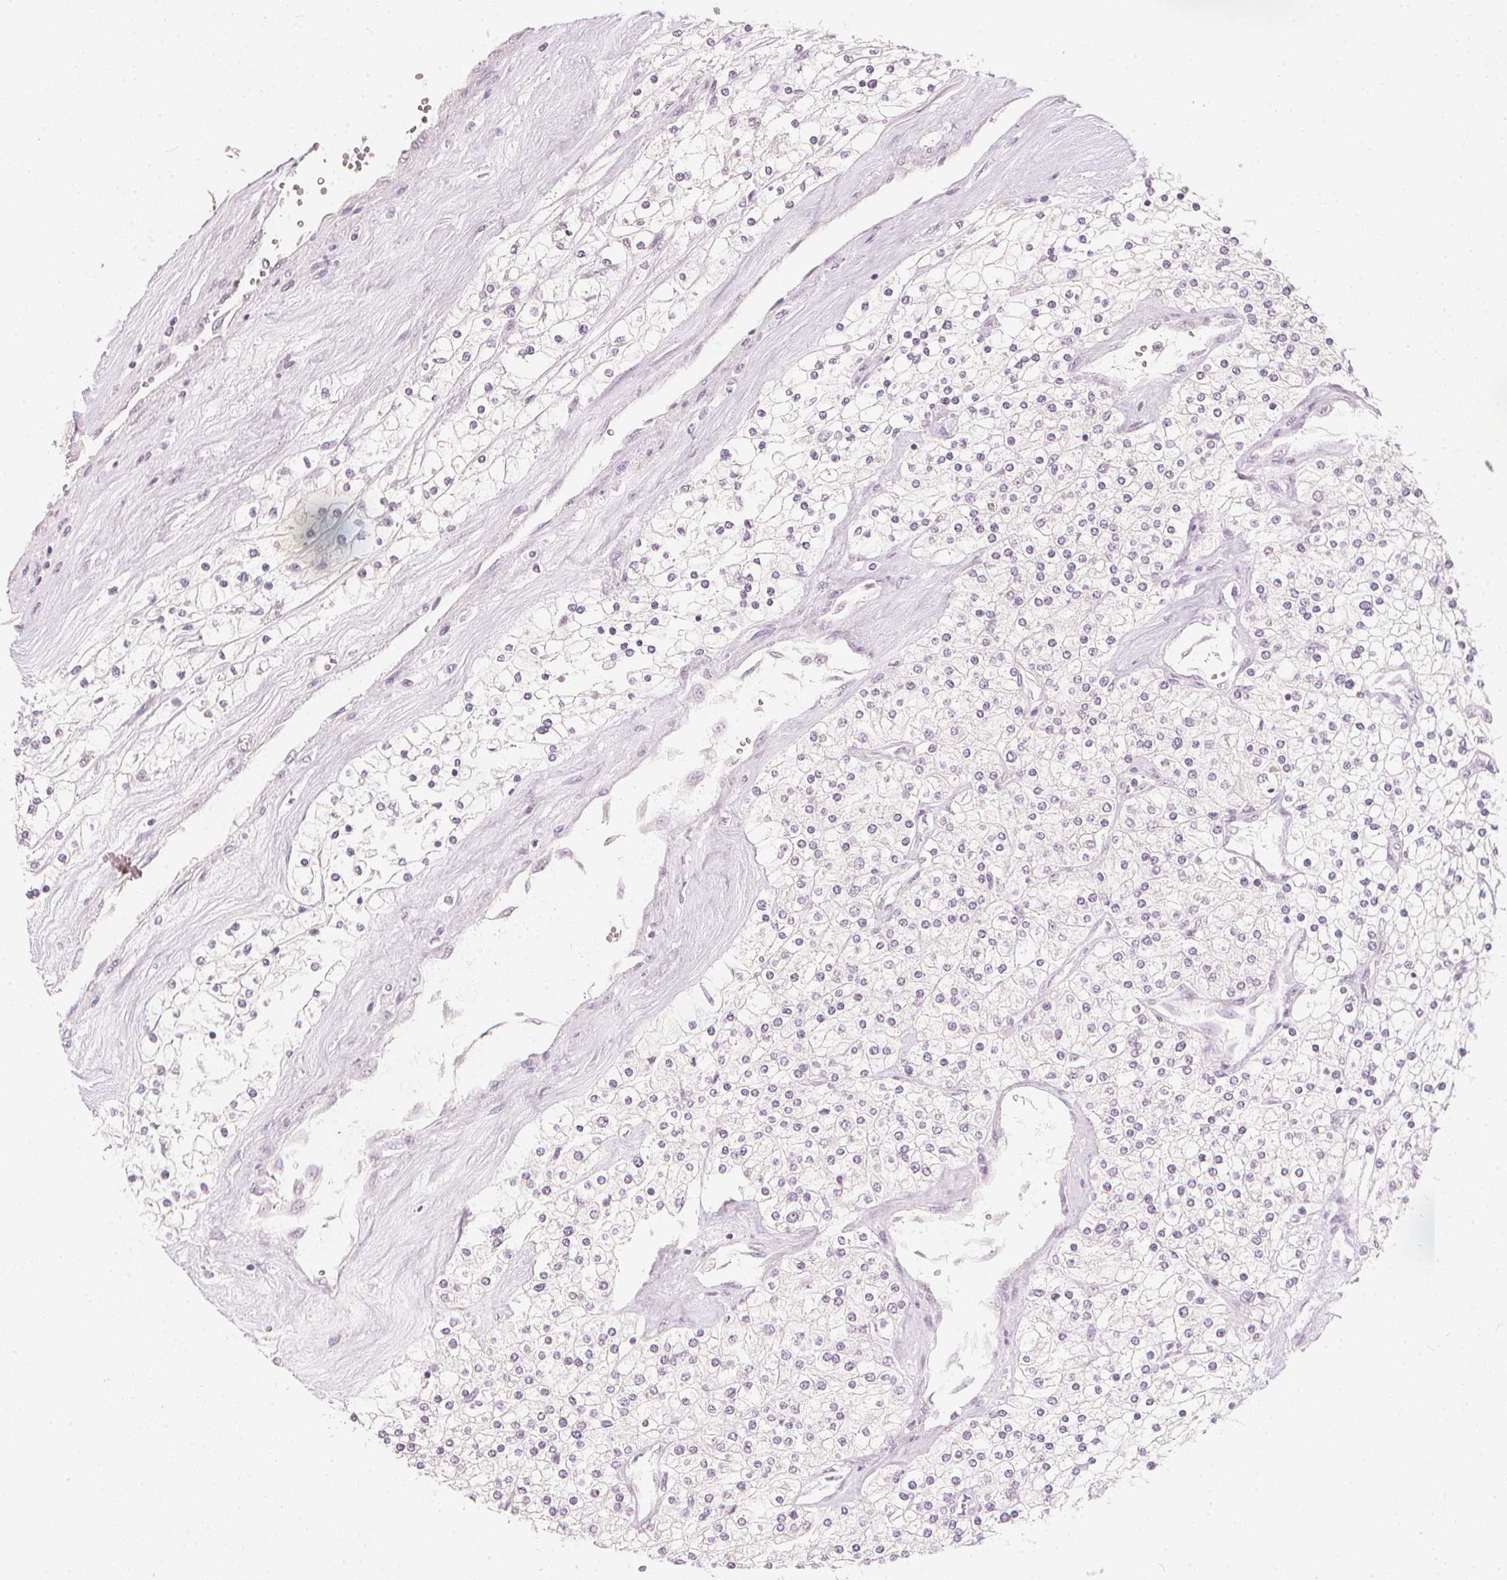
{"staining": {"intensity": "negative", "quantity": "none", "location": "none"}, "tissue": "renal cancer", "cell_type": "Tumor cells", "image_type": "cancer", "snomed": [{"axis": "morphology", "description": "Adenocarcinoma, NOS"}, {"axis": "topography", "description": "Kidney"}], "caption": "Renal adenocarcinoma was stained to show a protein in brown. There is no significant positivity in tumor cells. Brightfield microscopy of immunohistochemistry stained with DAB (3,3'-diaminobenzidine) (brown) and hematoxylin (blue), captured at high magnification.", "gene": "CALB1", "patient": {"sex": "male", "age": 80}}